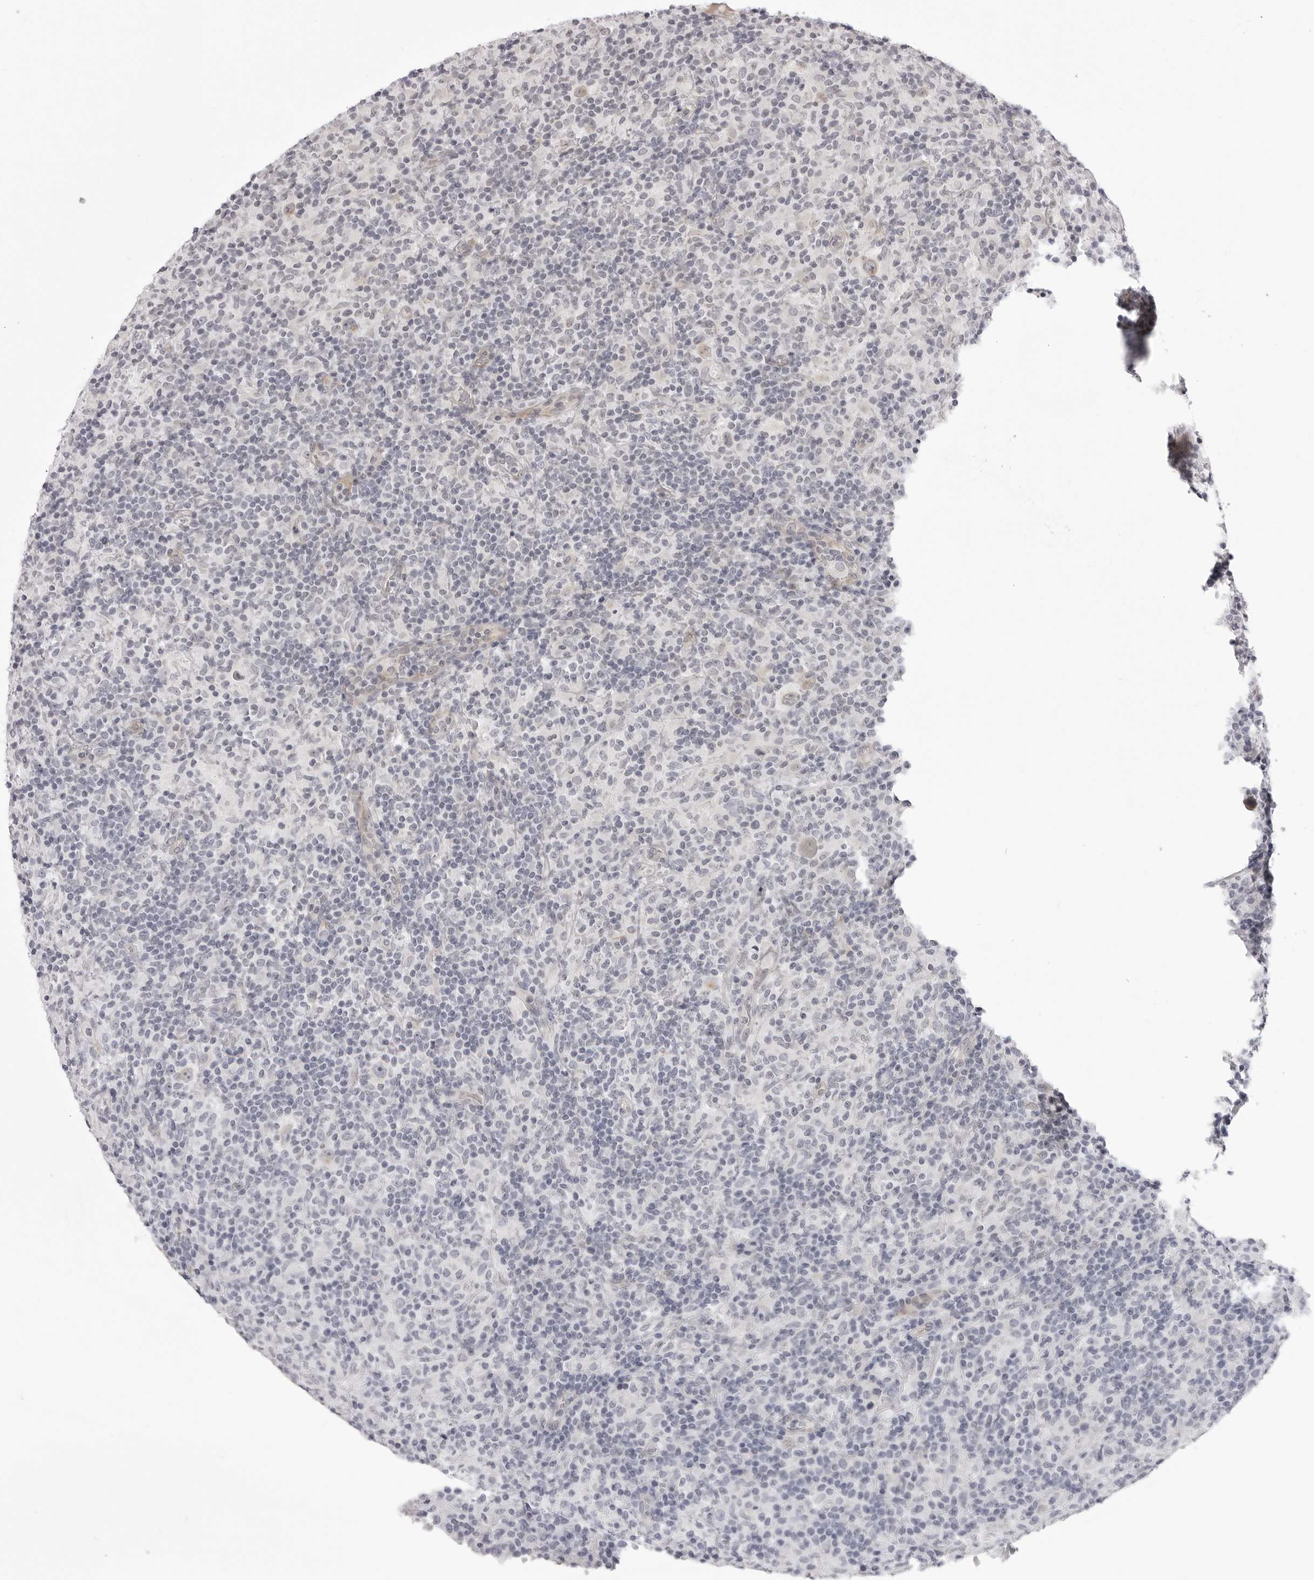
{"staining": {"intensity": "negative", "quantity": "none", "location": "none"}, "tissue": "lymphoma", "cell_type": "Tumor cells", "image_type": "cancer", "snomed": [{"axis": "morphology", "description": "Malignant lymphoma, non-Hodgkin's type, Low grade"}, {"axis": "topography", "description": "Lymph node"}], "caption": "Immunohistochemistry (IHC) of human lymphoma shows no expression in tumor cells. The staining was performed using DAB (3,3'-diaminobenzidine) to visualize the protein expression in brown, while the nuclei were stained in blue with hematoxylin (Magnification: 20x).", "gene": "SUGCT", "patient": {"sex": "male", "age": 66}}